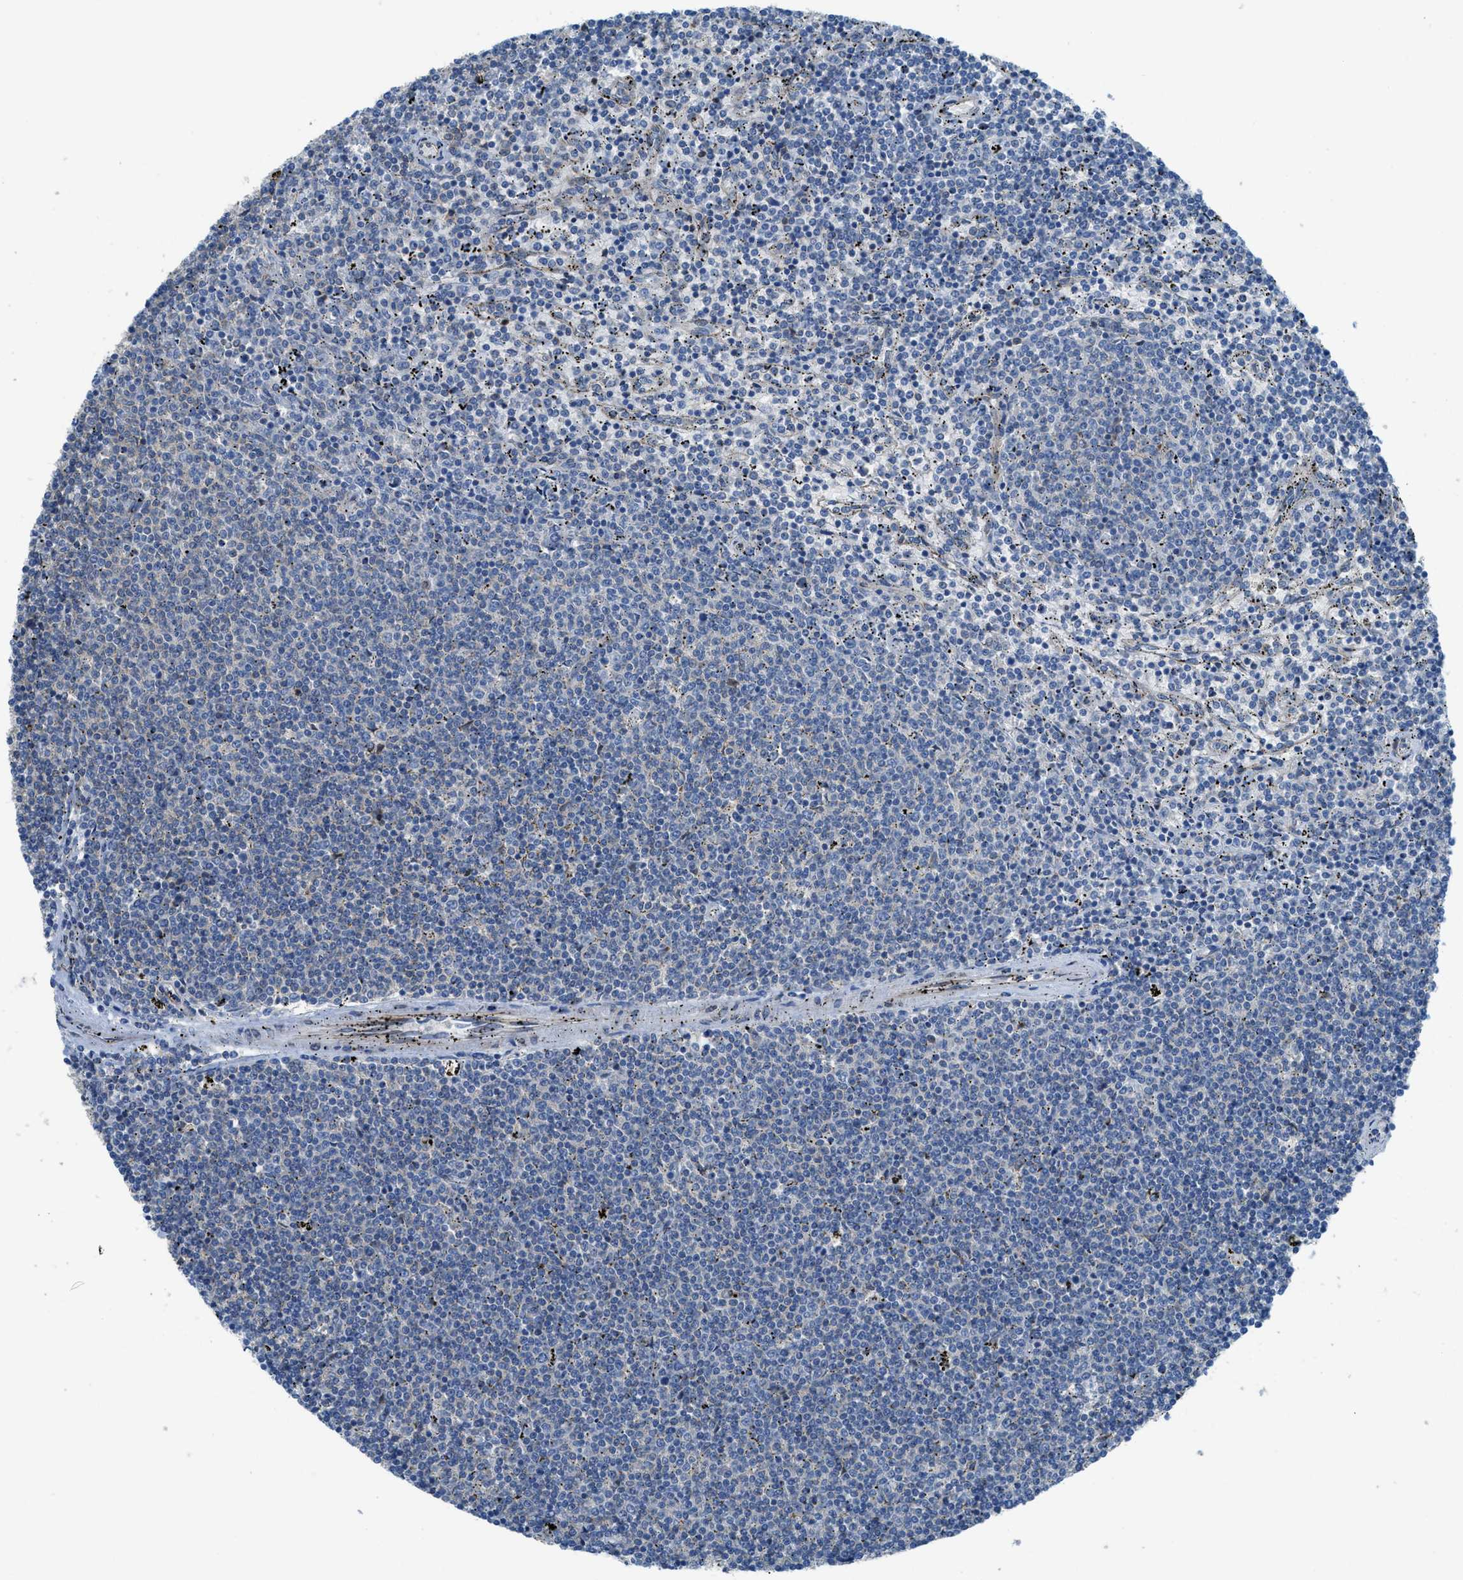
{"staining": {"intensity": "negative", "quantity": "none", "location": "none"}, "tissue": "lymphoma", "cell_type": "Tumor cells", "image_type": "cancer", "snomed": [{"axis": "morphology", "description": "Malignant lymphoma, non-Hodgkin's type, Low grade"}, {"axis": "topography", "description": "Spleen"}], "caption": "Low-grade malignant lymphoma, non-Hodgkin's type was stained to show a protein in brown. There is no significant staining in tumor cells.", "gene": "PRKN", "patient": {"sex": "female", "age": 50}}